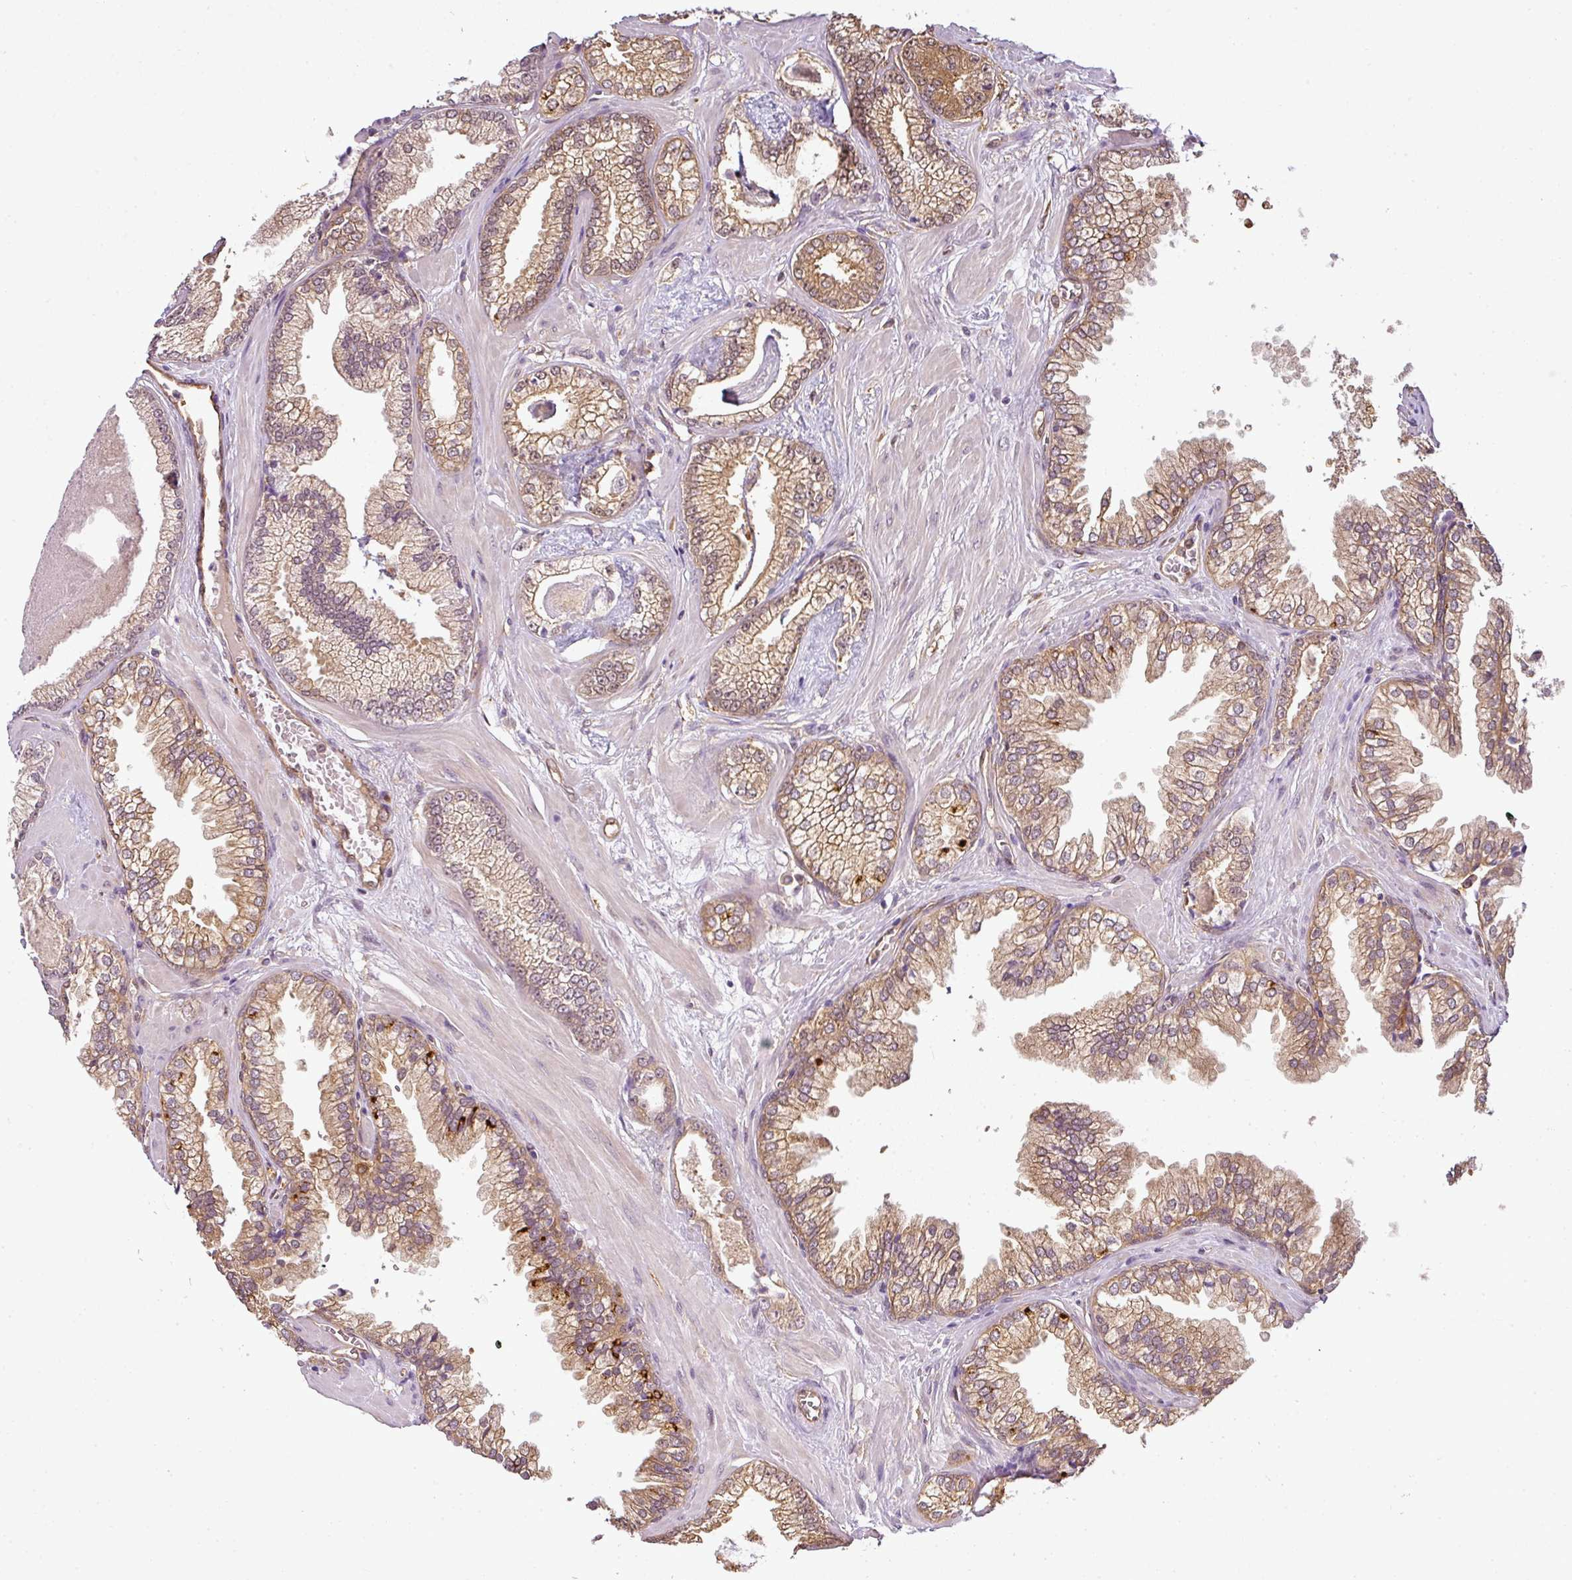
{"staining": {"intensity": "moderate", "quantity": ">75%", "location": "cytoplasmic/membranous"}, "tissue": "prostate cancer", "cell_type": "Tumor cells", "image_type": "cancer", "snomed": [{"axis": "morphology", "description": "Adenocarcinoma, Low grade"}, {"axis": "topography", "description": "Prostate"}], "caption": "Brown immunohistochemical staining in adenocarcinoma (low-grade) (prostate) demonstrates moderate cytoplasmic/membranous positivity in approximately >75% of tumor cells.", "gene": "ANKRD18A", "patient": {"sex": "male", "age": 60}}